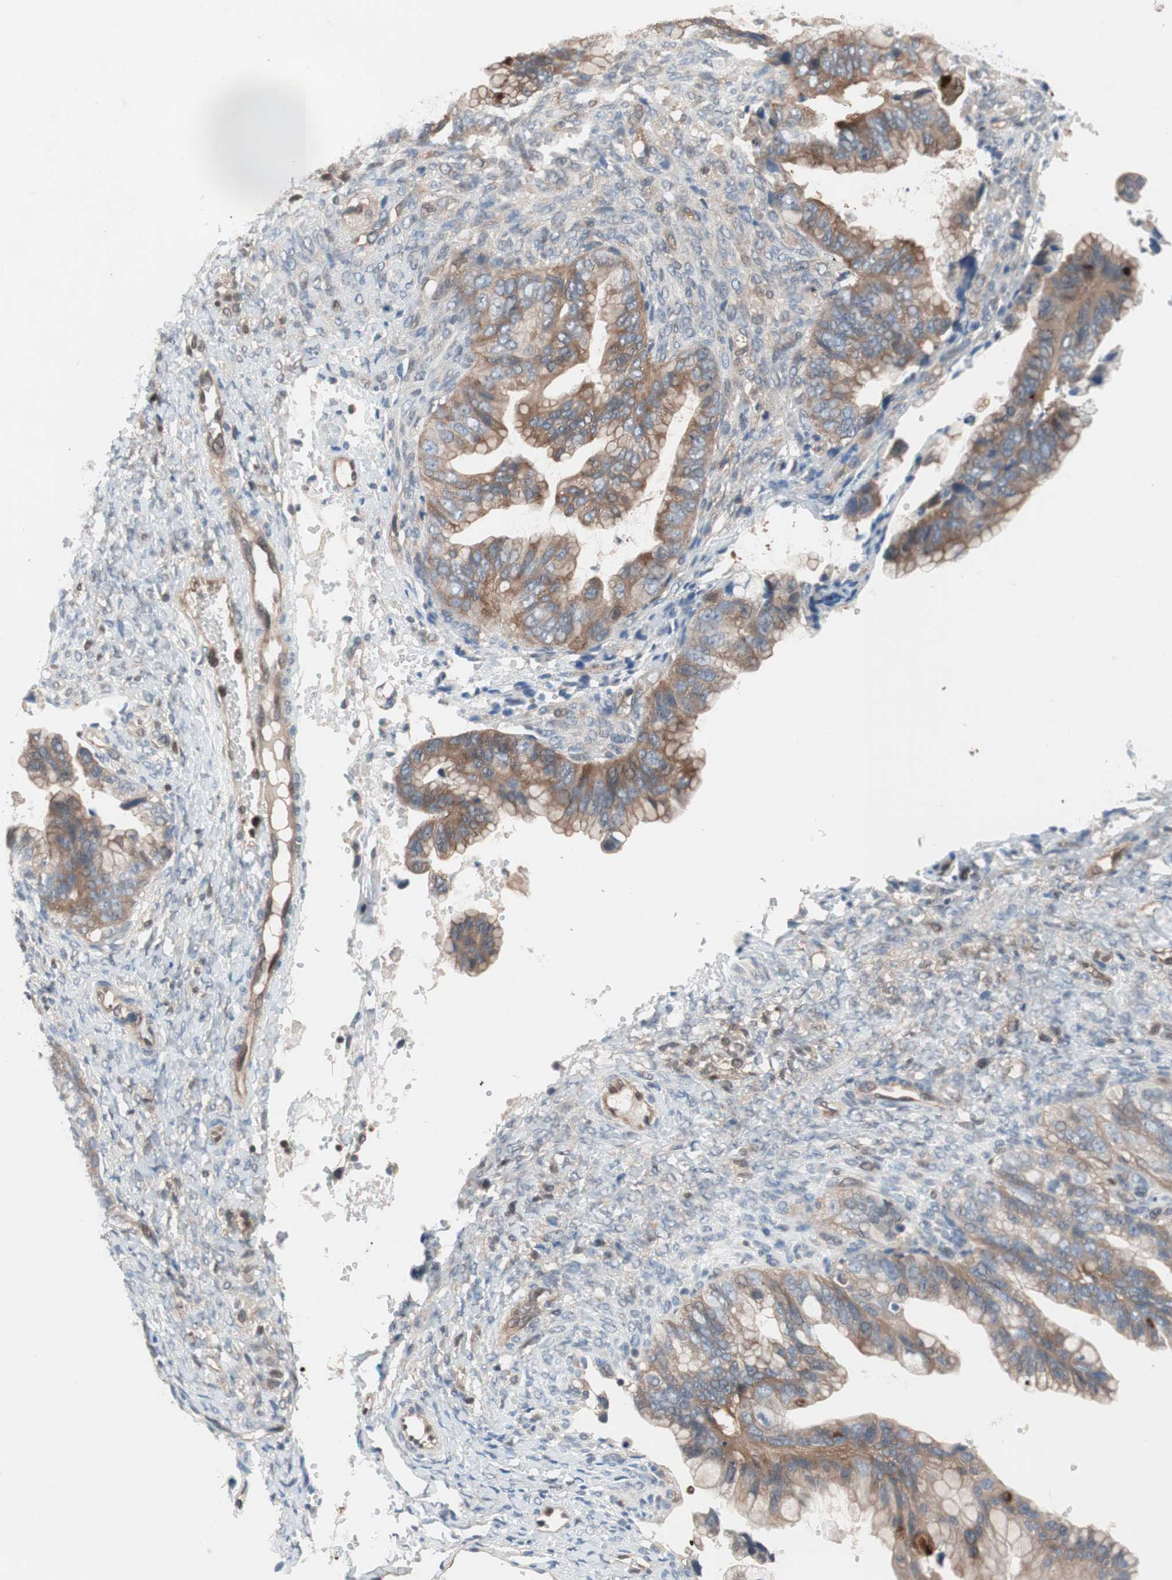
{"staining": {"intensity": "moderate", "quantity": ">75%", "location": "cytoplasmic/membranous"}, "tissue": "ovarian cancer", "cell_type": "Tumor cells", "image_type": "cancer", "snomed": [{"axis": "morphology", "description": "Cystadenocarcinoma, mucinous, NOS"}, {"axis": "topography", "description": "Ovary"}], "caption": "Immunohistochemistry (IHC) of ovarian mucinous cystadenocarcinoma shows medium levels of moderate cytoplasmic/membranous positivity in about >75% of tumor cells.", "gene": "GALT", "patient": {"sex": "female", "age": 36}}